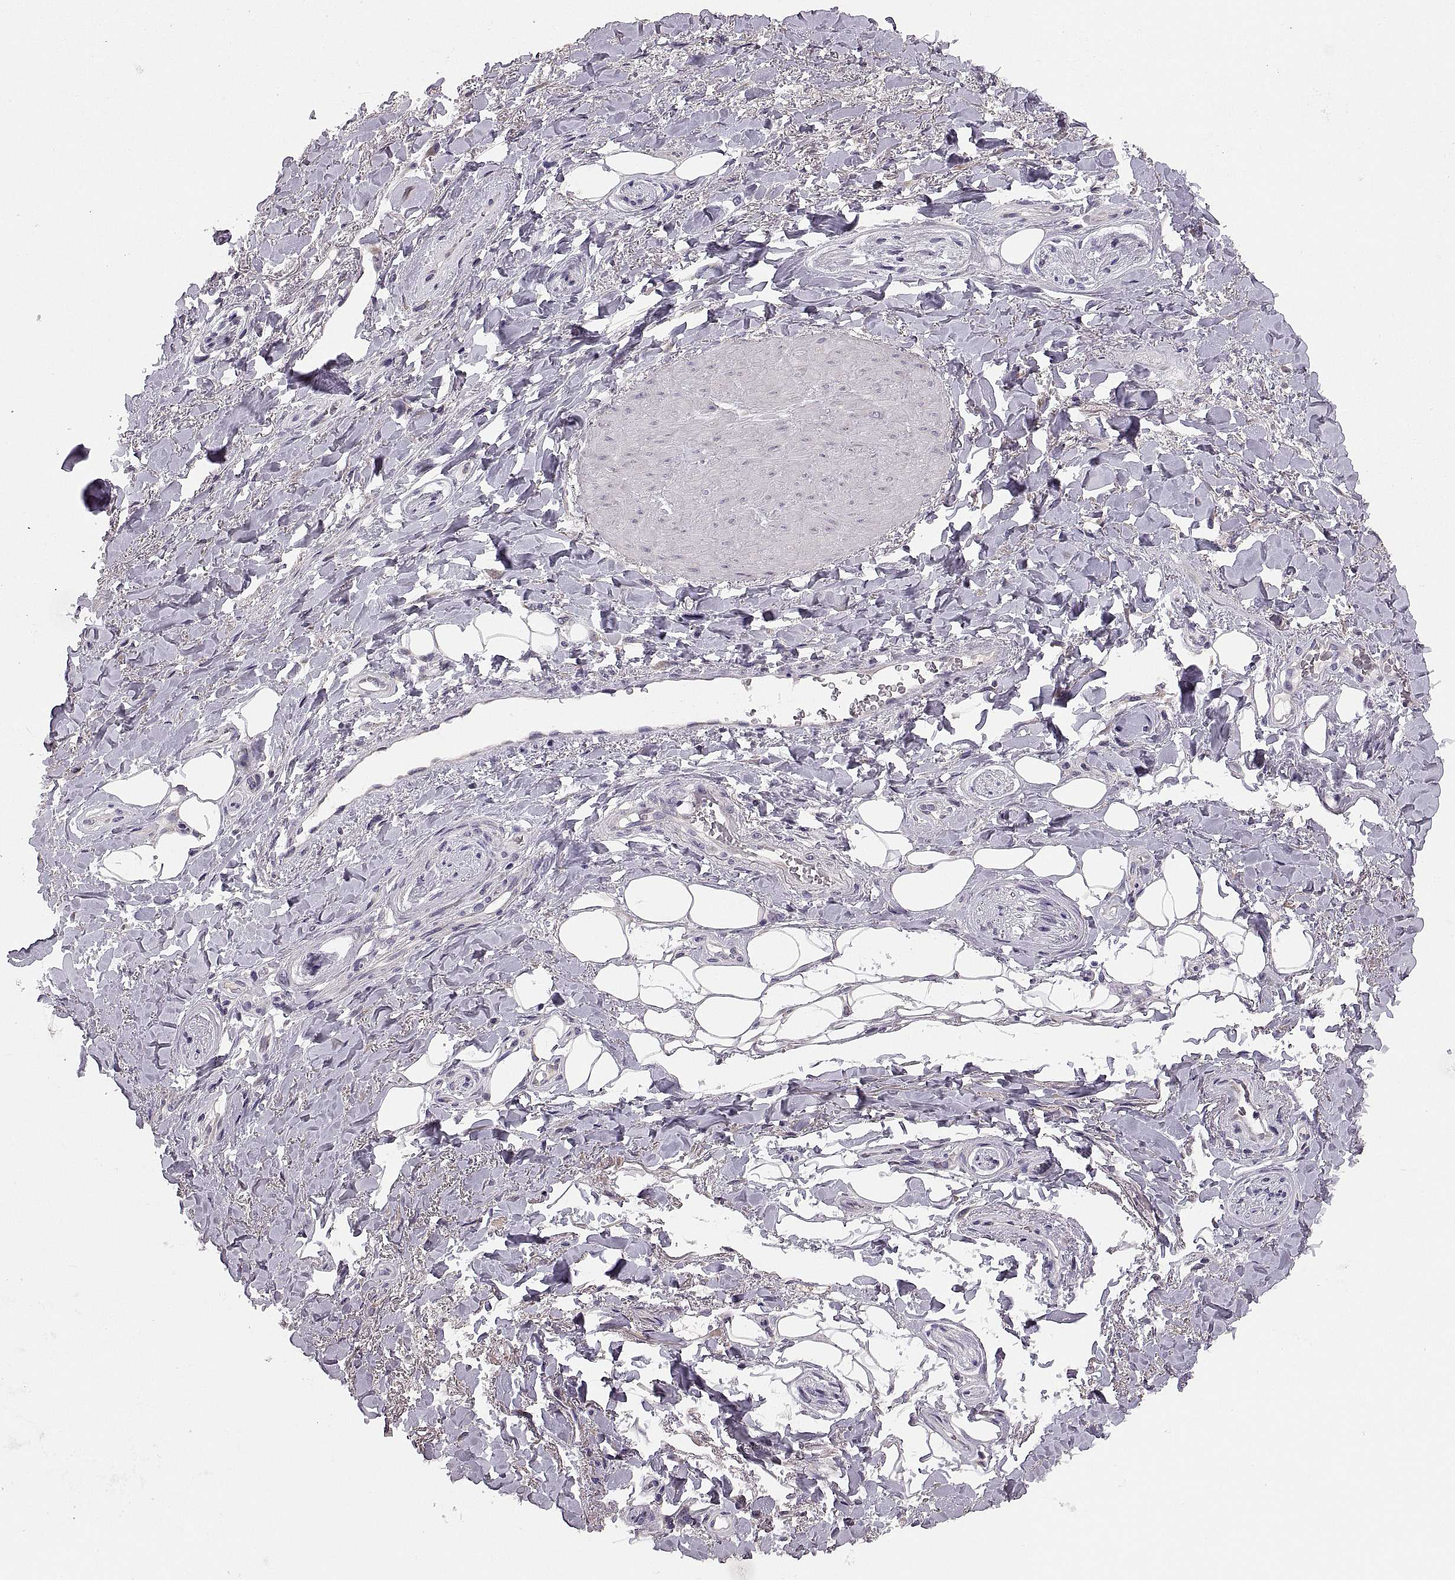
{"staining": {"intensity": "negative", "quantity": "none", "location": "none"}, "tissue": "adipose tissue", "cell_type": "Adipocytes", "image_type": "normal", "snomed": [{"axis": "morphology", "description": "Normal tissue, NOS"}, {"axis": "topography", "description": "Anal"}, {"axis": "topography", "description": "Peripheral nerve tissue"}], "caption": "IHC histopathology image of normal human adipose tissue stained for a protein (brown), which exhibits no staining in adipocytes.", "gene": "ADH6", "patient": {"sex": "male", "age": 53}}